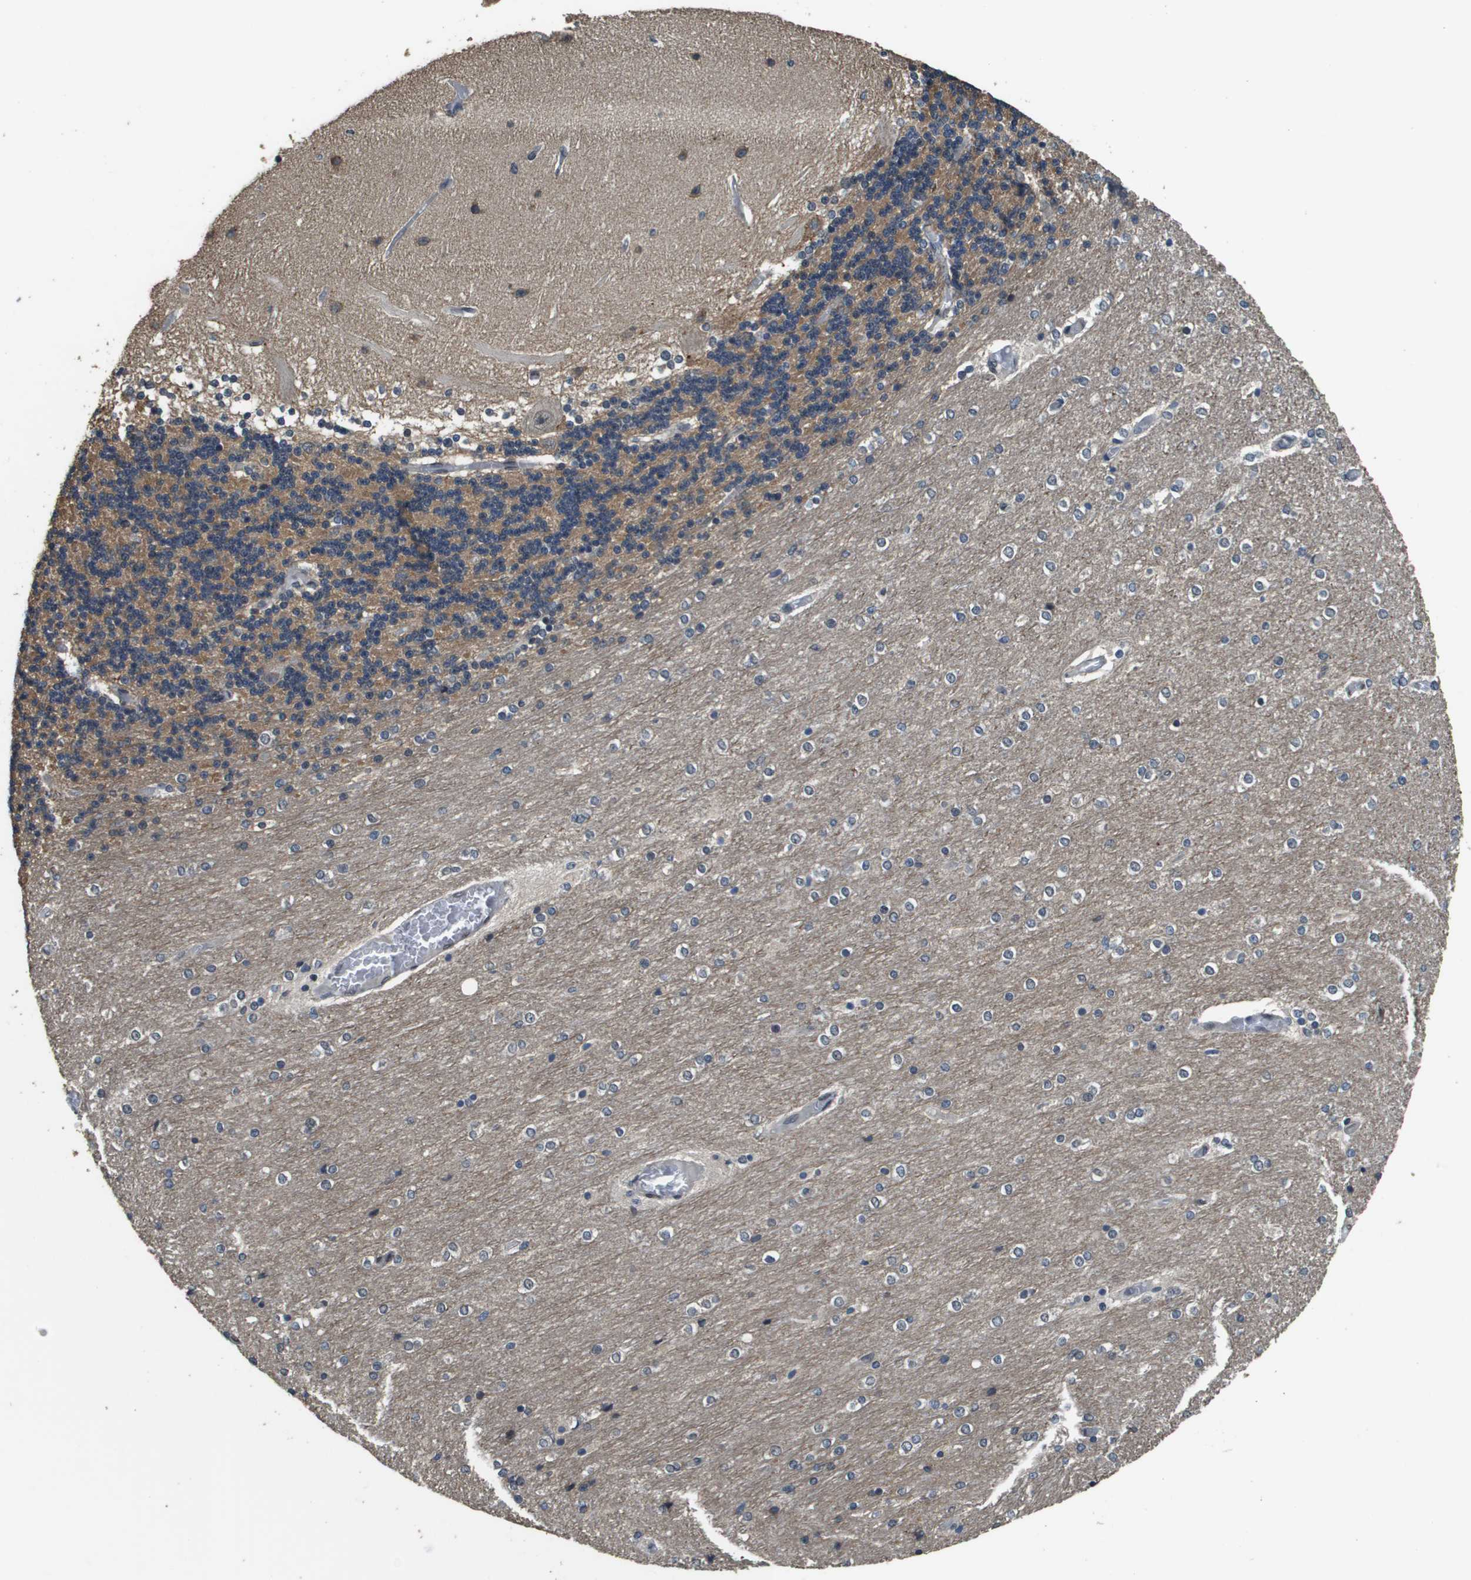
{"staining": {"intensity": "moderate", "quantity": "25%-75%", "location": "cytoplasmic/membranous"}, "tissue": "cerebellum", "cell_type": "Cells in granular layer", "image_type": "normal", "snomed": [{"axis": "morphology", "description": "Normal tissue, NOS"}, {"axis": "topography", "description": "Cerebellum"}], "caption": "Immunohistochemical staining of normal cerebellum displays 25%-75% levels of moderate cytoplasmic/membranous protein expression in approximately 25%-75% of cells in granular layer.", "gene": "FANCC", "patient": {"sex": "female", "age": 54}}